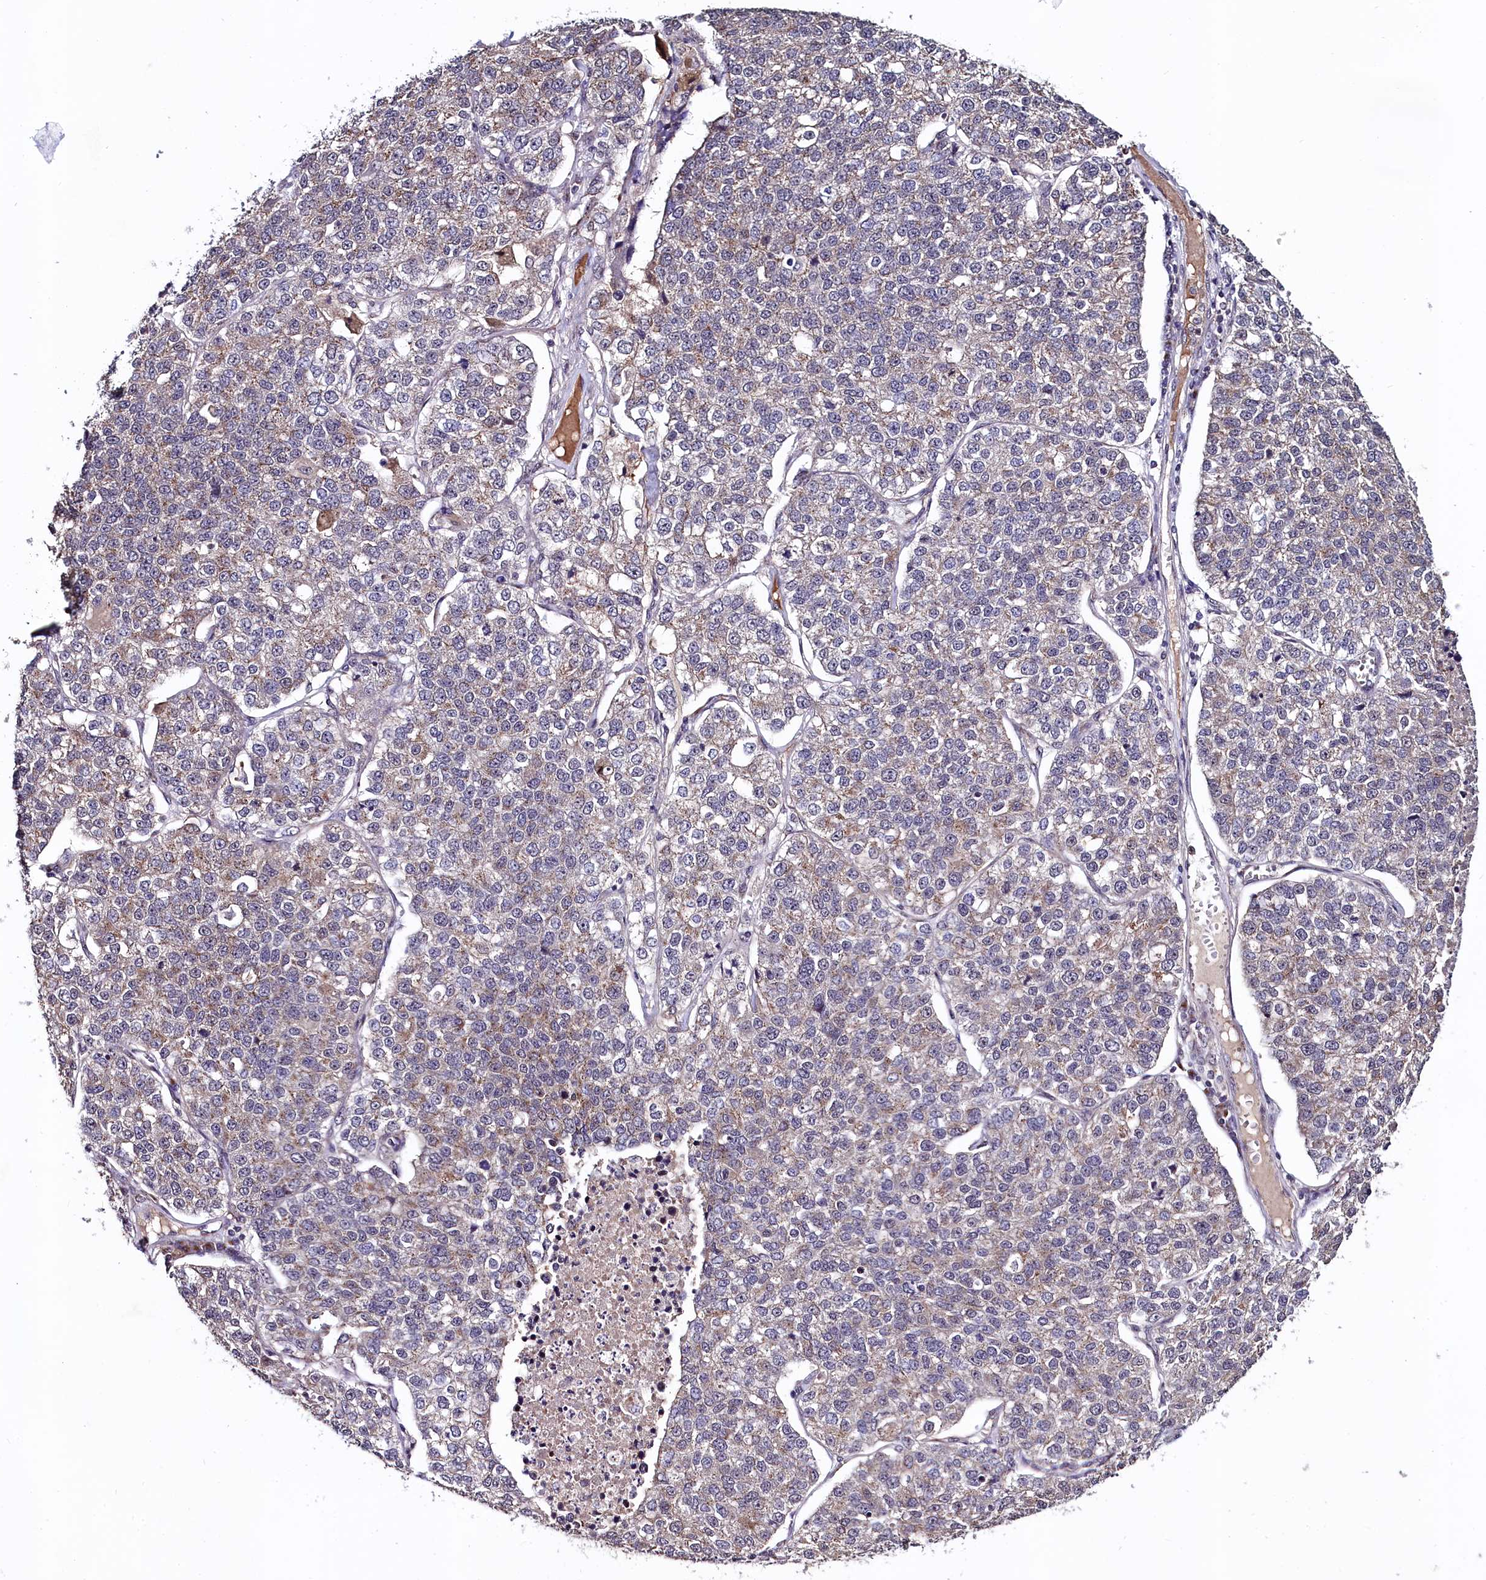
{"staining": {"intensity": "weak", "quantity": "25%-75%", "location": "cytoplasmic/membranous"}, "tissue": "lung cancer", "cell_type": "Tumor cells", "image_type": "cancer", "snomed": [{"axis": "morphology", "description": "Adenocarcinoma, NOS"}, {"axis": "topography", "description": "Lung"}], "caption": "DAB (3,3'-diaminobenzidine) immunohistochemical staining of lung adenocarcinoma displays weak cytoplasmic/membranous protein positivity in approximately 25%-75% of tumor cells.", "gene": "SEC24C", "patient": {"sex": "male", "age": 49}}